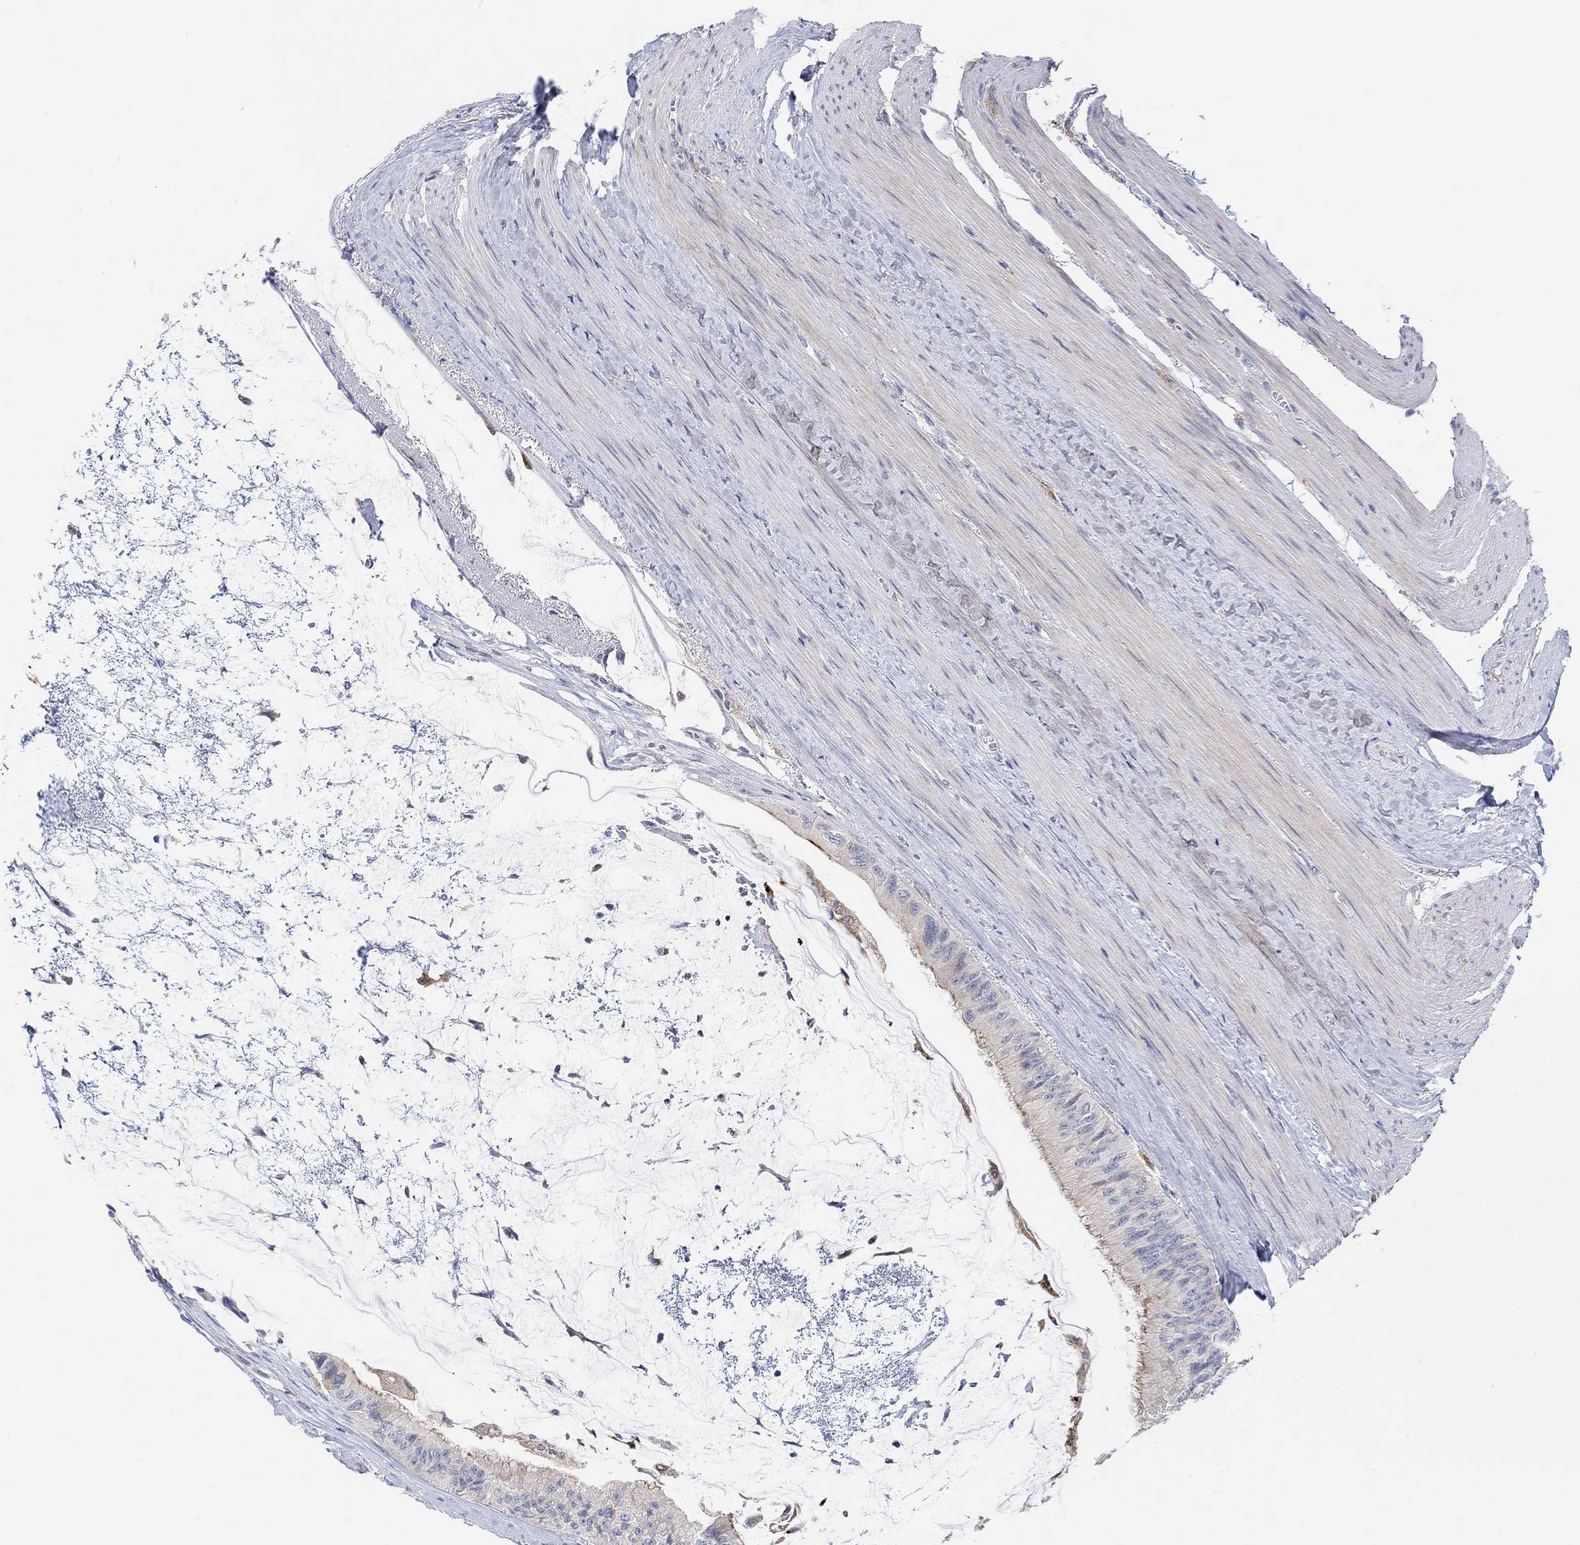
{"staining": {"intensity": "strong", "quantity": "<25%", "location": "cytoplasmic/membranous"}, "tissue": "colorectal cancer", "cell_type": "Tumor cells", "image_type": "cancer", "snomed": [{"axis": "morphology", "description": "Normal tissue, NOS"}, {"axis": "morphology", "description": "Adenocarcinoma, NOS"}, {"axis": "topography", "description": "Colon"}], "caption": "Strong cytoplasmic/membranous positivity is identified in about <25% of tumor cells in colorectal cancer (adenocarcinoma).", "gene": "ACSL1", "patient": {"sex": "male", "age": 65}}